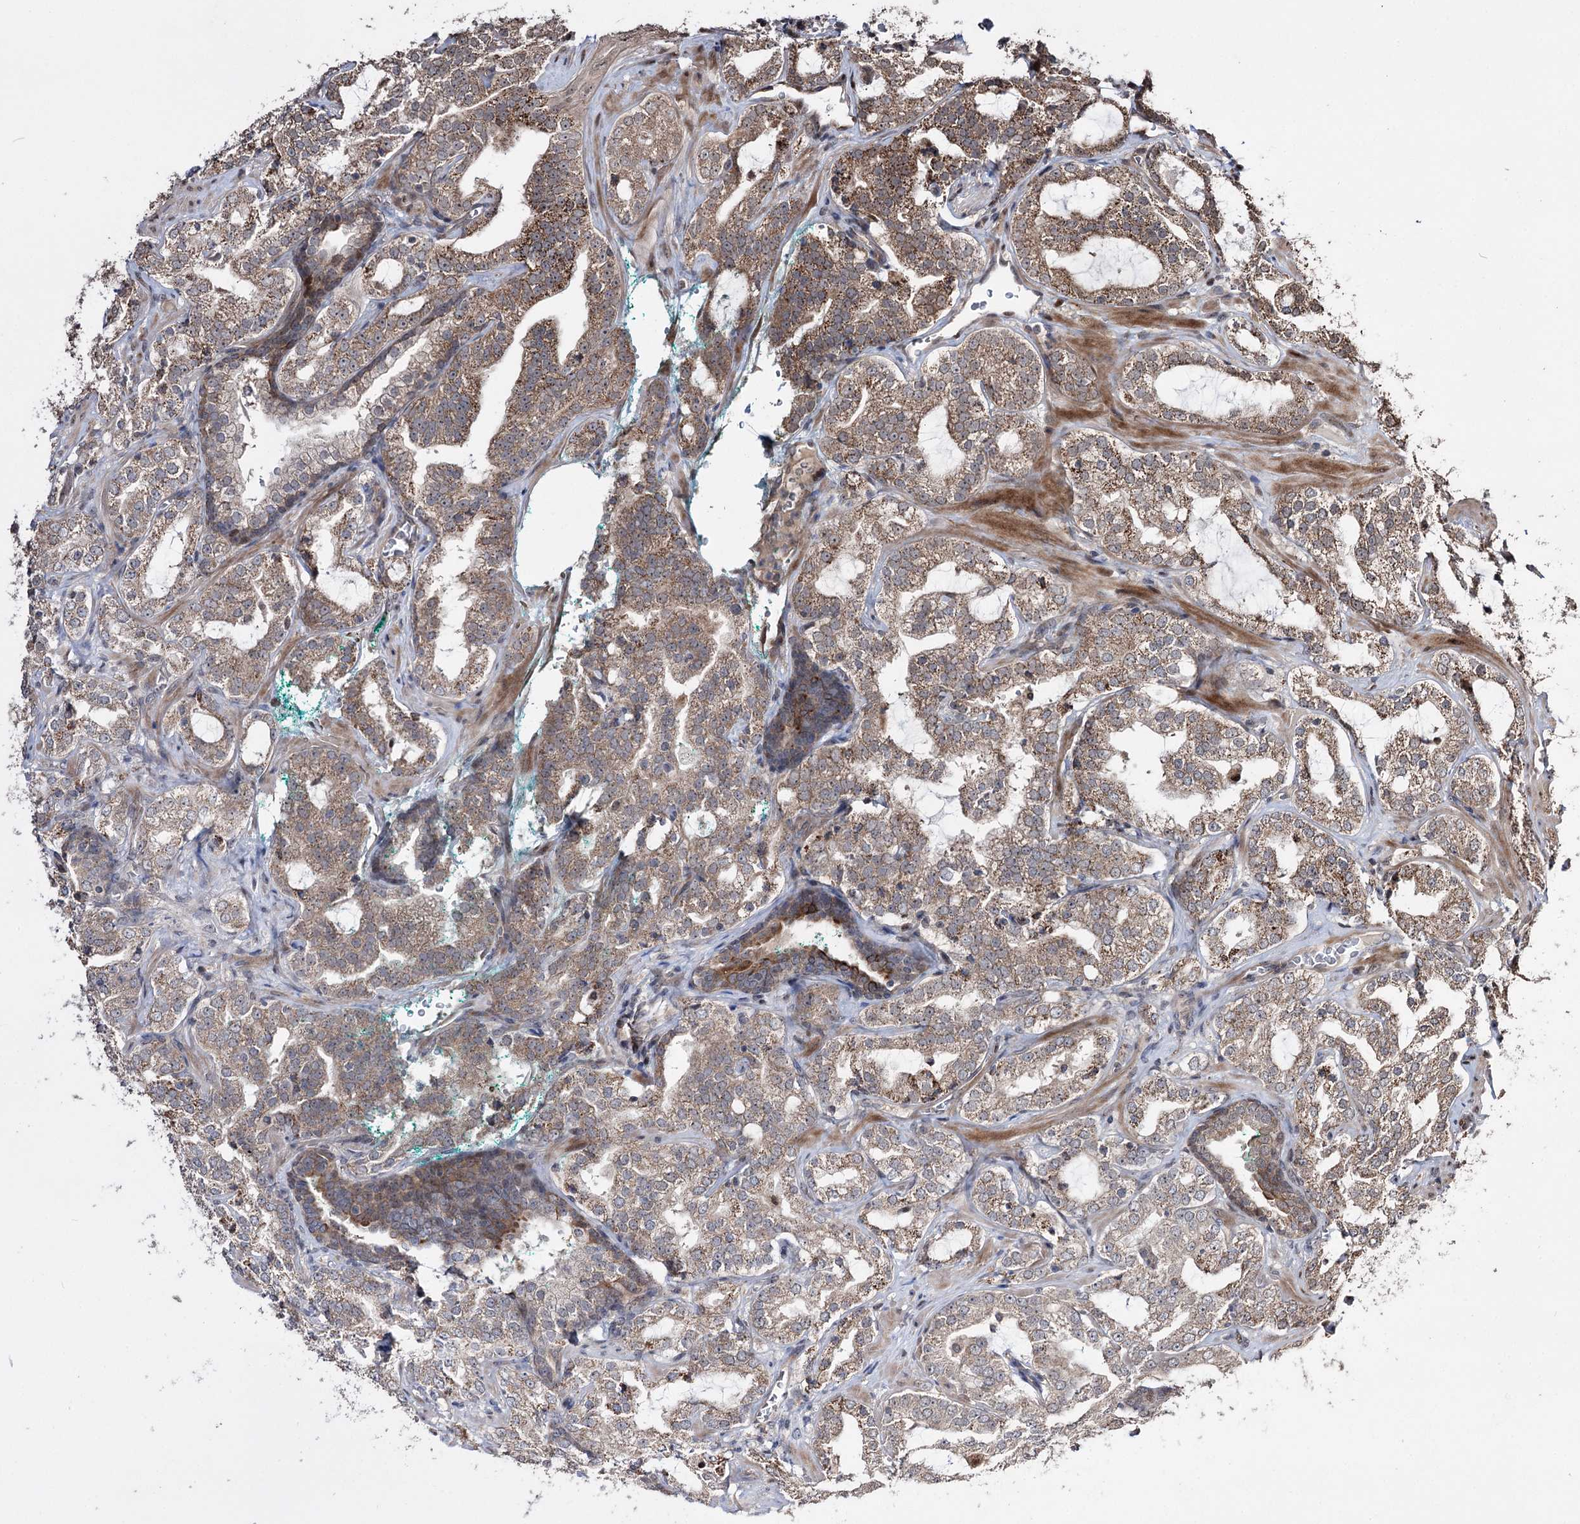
{"staining": {"intensity": "moderate", "quantity": ">75%", "location": "cytoplasmic/membranous"}, "tissue": "prostate cancer", "cell_type": "Tumor cells", "image_type": "cancer", "snomed": [{"axis": "morphology", "description": "Adenocarcinoma, High grade"}, {"axis": "topography", "description": "Prostate"}], "caption": "Immunohistochemistry histopathology image of neoplastic tissue: prostate cancer stained using immunohistochemistry displays medium levels of moderate protein expression localized specifically in the cytoplasmic/membranous of tumor cells, appearing as a cytoplasmic/membranous brown color.", "gene": "CPNE8", "patient": {"sex": "male", "age": 64}}